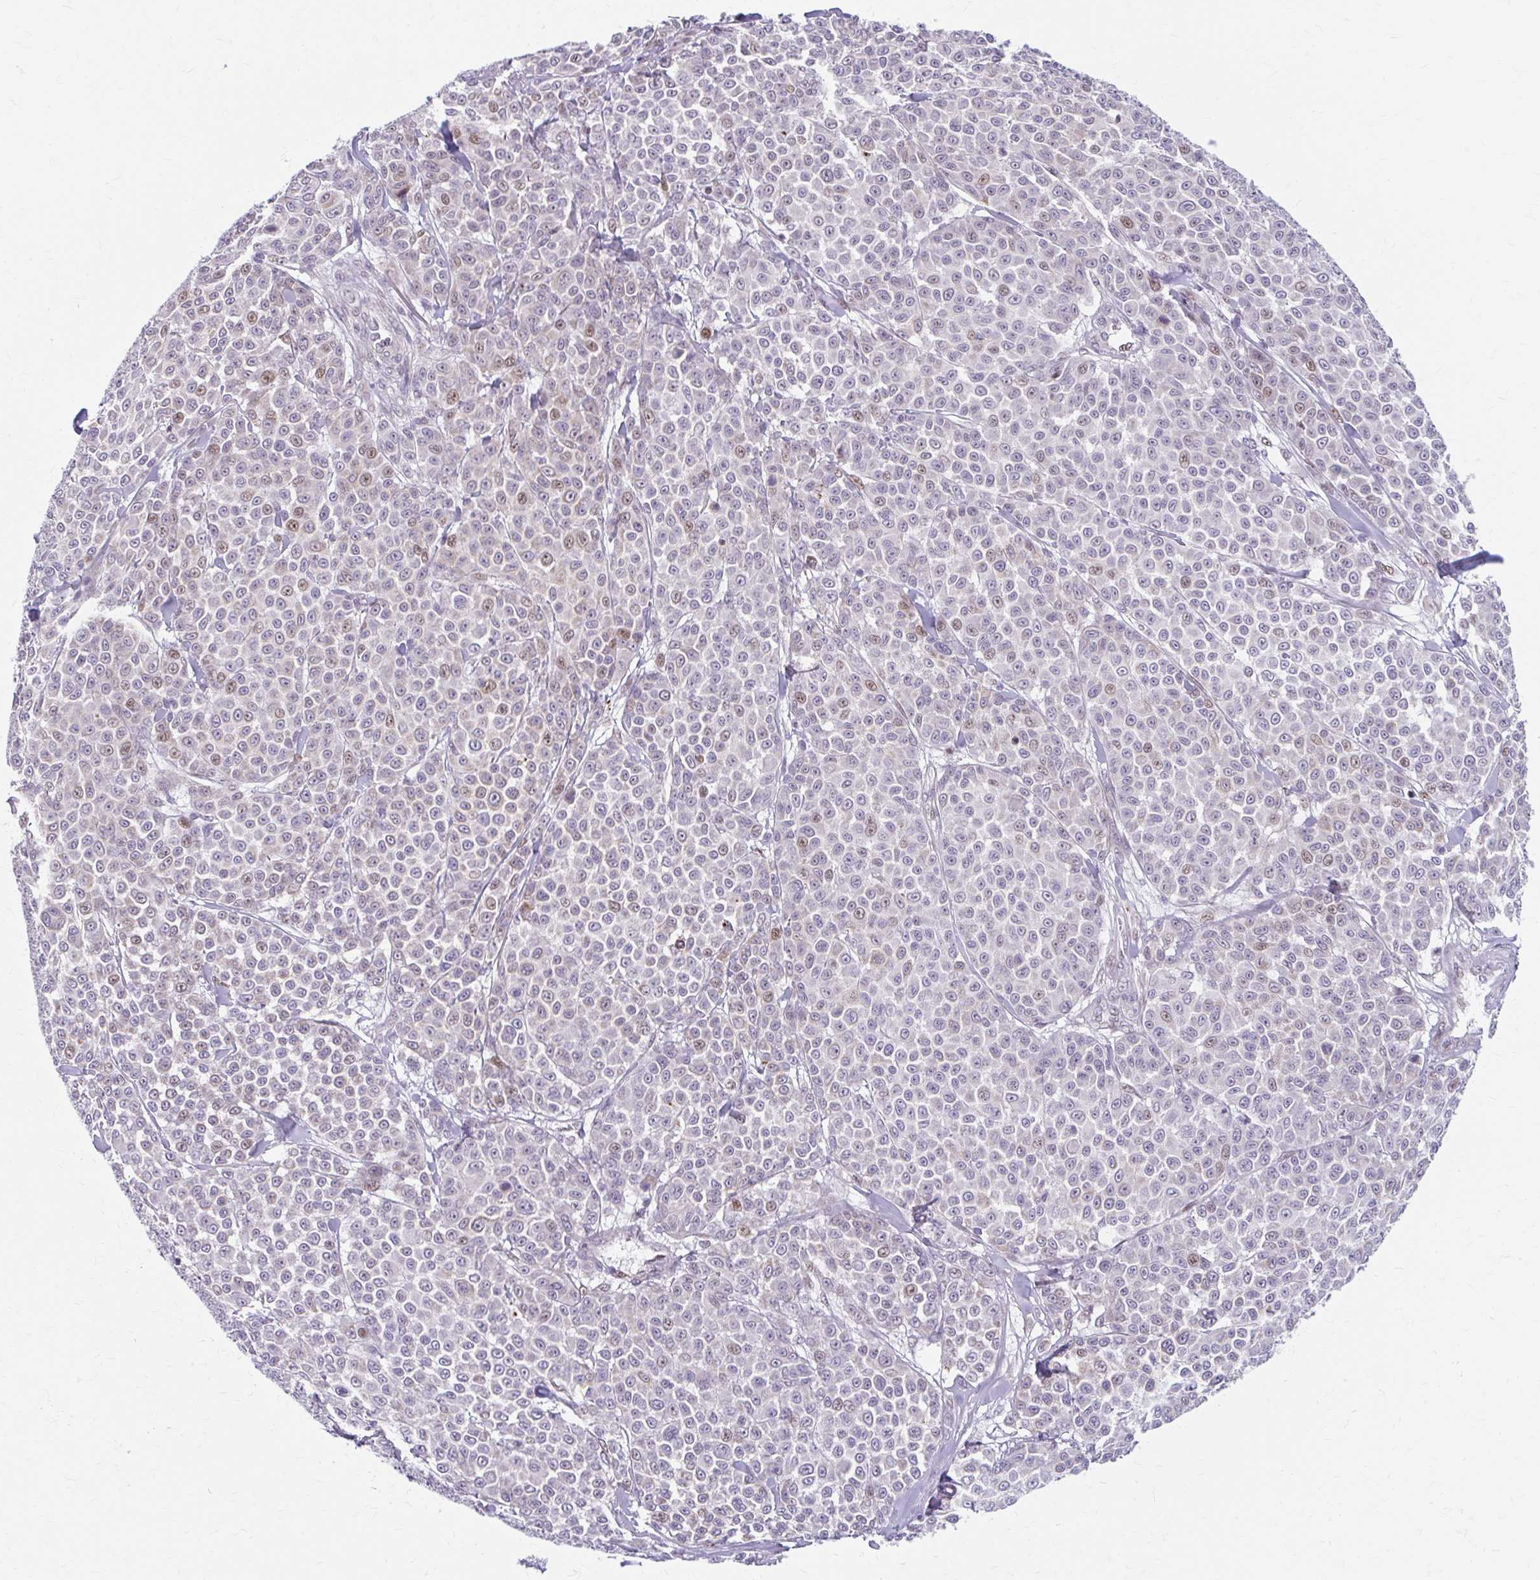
{"staining": {"intensity": "moderate", "quantity": "<25%", "location": "nuclear"}, "tissue": "melanoma", "cell_type": "Tumor cells", "image_type": "cancer", "snomed": [{"axis": "morphology", "description": "Malignant melanoma, NOS"}, {"axis": "topography", "description": "Skin"}], "caption": "This photomicrograph shows immunohistochemistry staining of human melanoma, with low moderate nuclear staining in about <25% of tumor cells.", "gene": "BEAN1", "patient": {"sex": "male", "age": 46}}